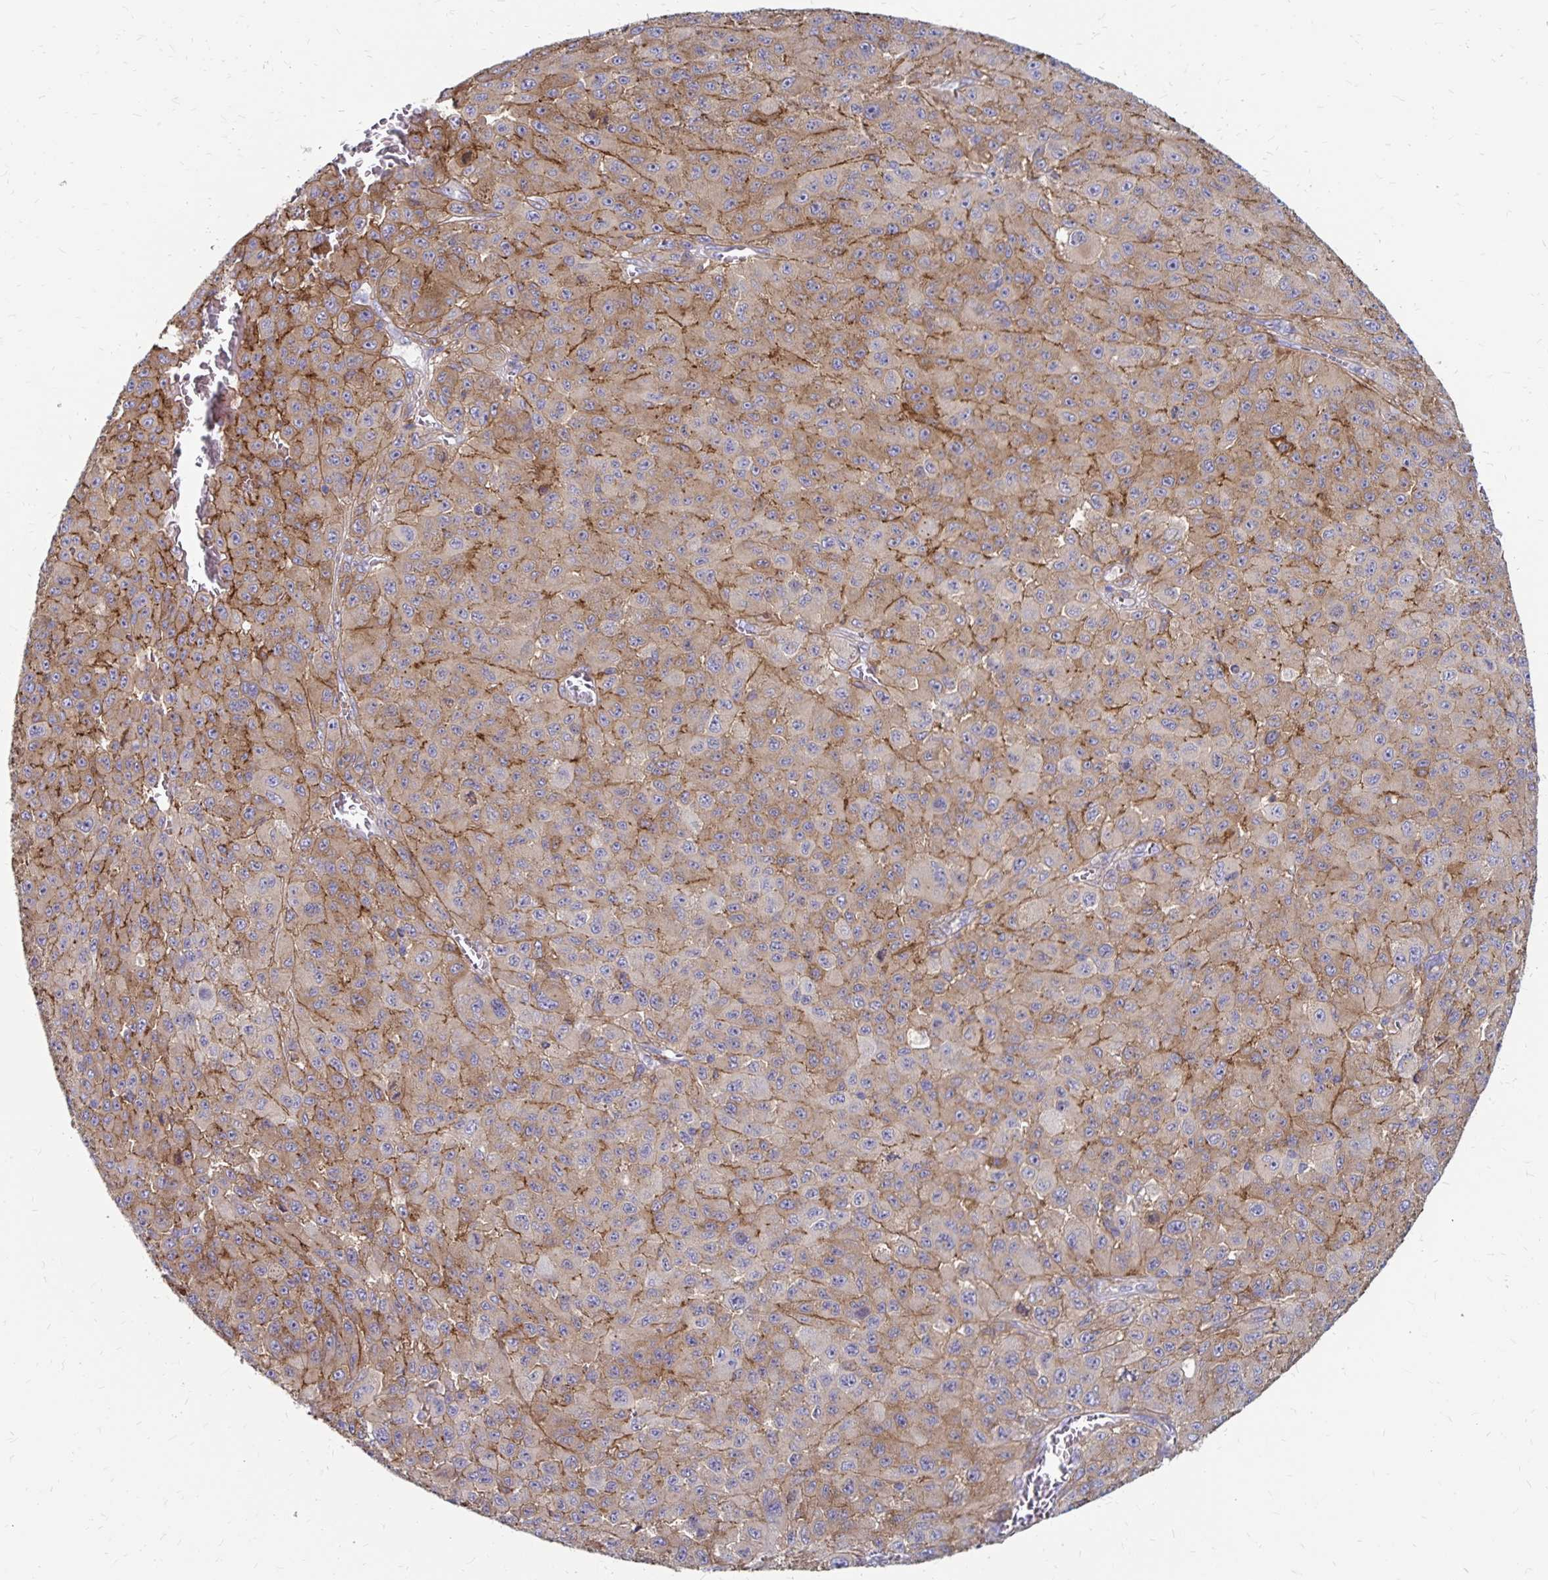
{"staining": {"intensity": "weak", "quantity": ">75%", "location": "cytoplasmic/membranous"}, "tissue": "melanoma", "cell_type": "Tumor cells", "image_type": "cancer", "snomed": [{"axis": "morphology", "description": "Malignant melanoma, NOS"}, {"axis": "topography", "description": "Skin"}], "caption": "The micrograph demonstrates staining of malignant melanoma, revealing weak cytoplasmic/membranous protein positivity (brown color) within tumor cells. Nuclei are stained in blue.", "gene": "TNS3", "patient": {"sex": "male", "age": 73}}